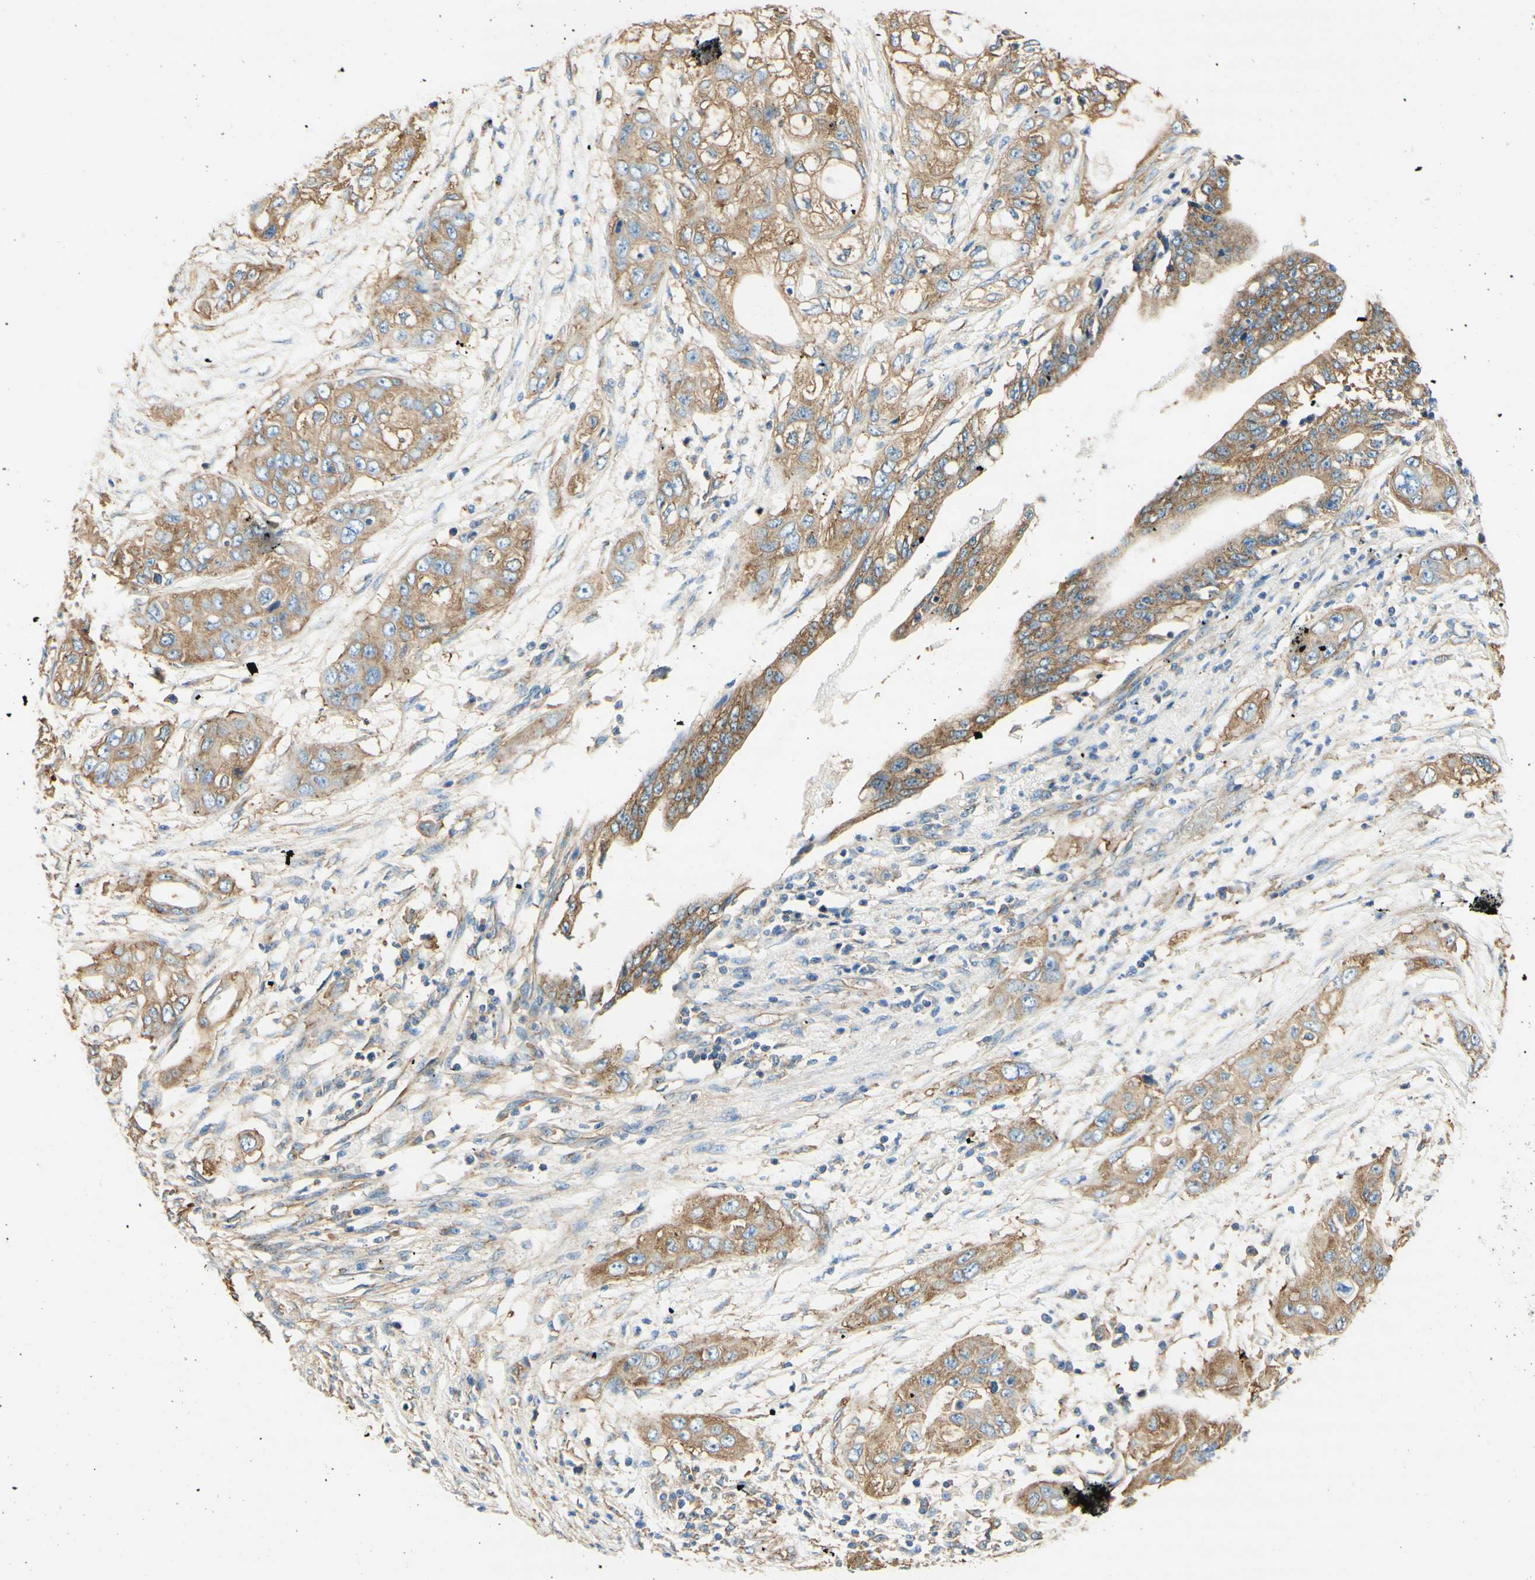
{"staining": {"intensity": "moderate", "quantity": ">75%", "location": "cytoplasmic/membranous"}, "tissue": "pancreatic cancer", "cell_type": "Tumor cells", "image_type": "cancer", "snomed": [{"axis": "morphology", "description": "Adenocarcinoma, NOS"}, {"axis": "topography", "description": "Pancreas"}], "caption": "Adenocarcinoma (pancreatic) was stained to show a protein in brown. There is medium levels of moderate cytoplasmic/membranous expression in about >75% of tumor cells.", "gene": "CLTC", "patient": {"sex": "female", "age": 70}}